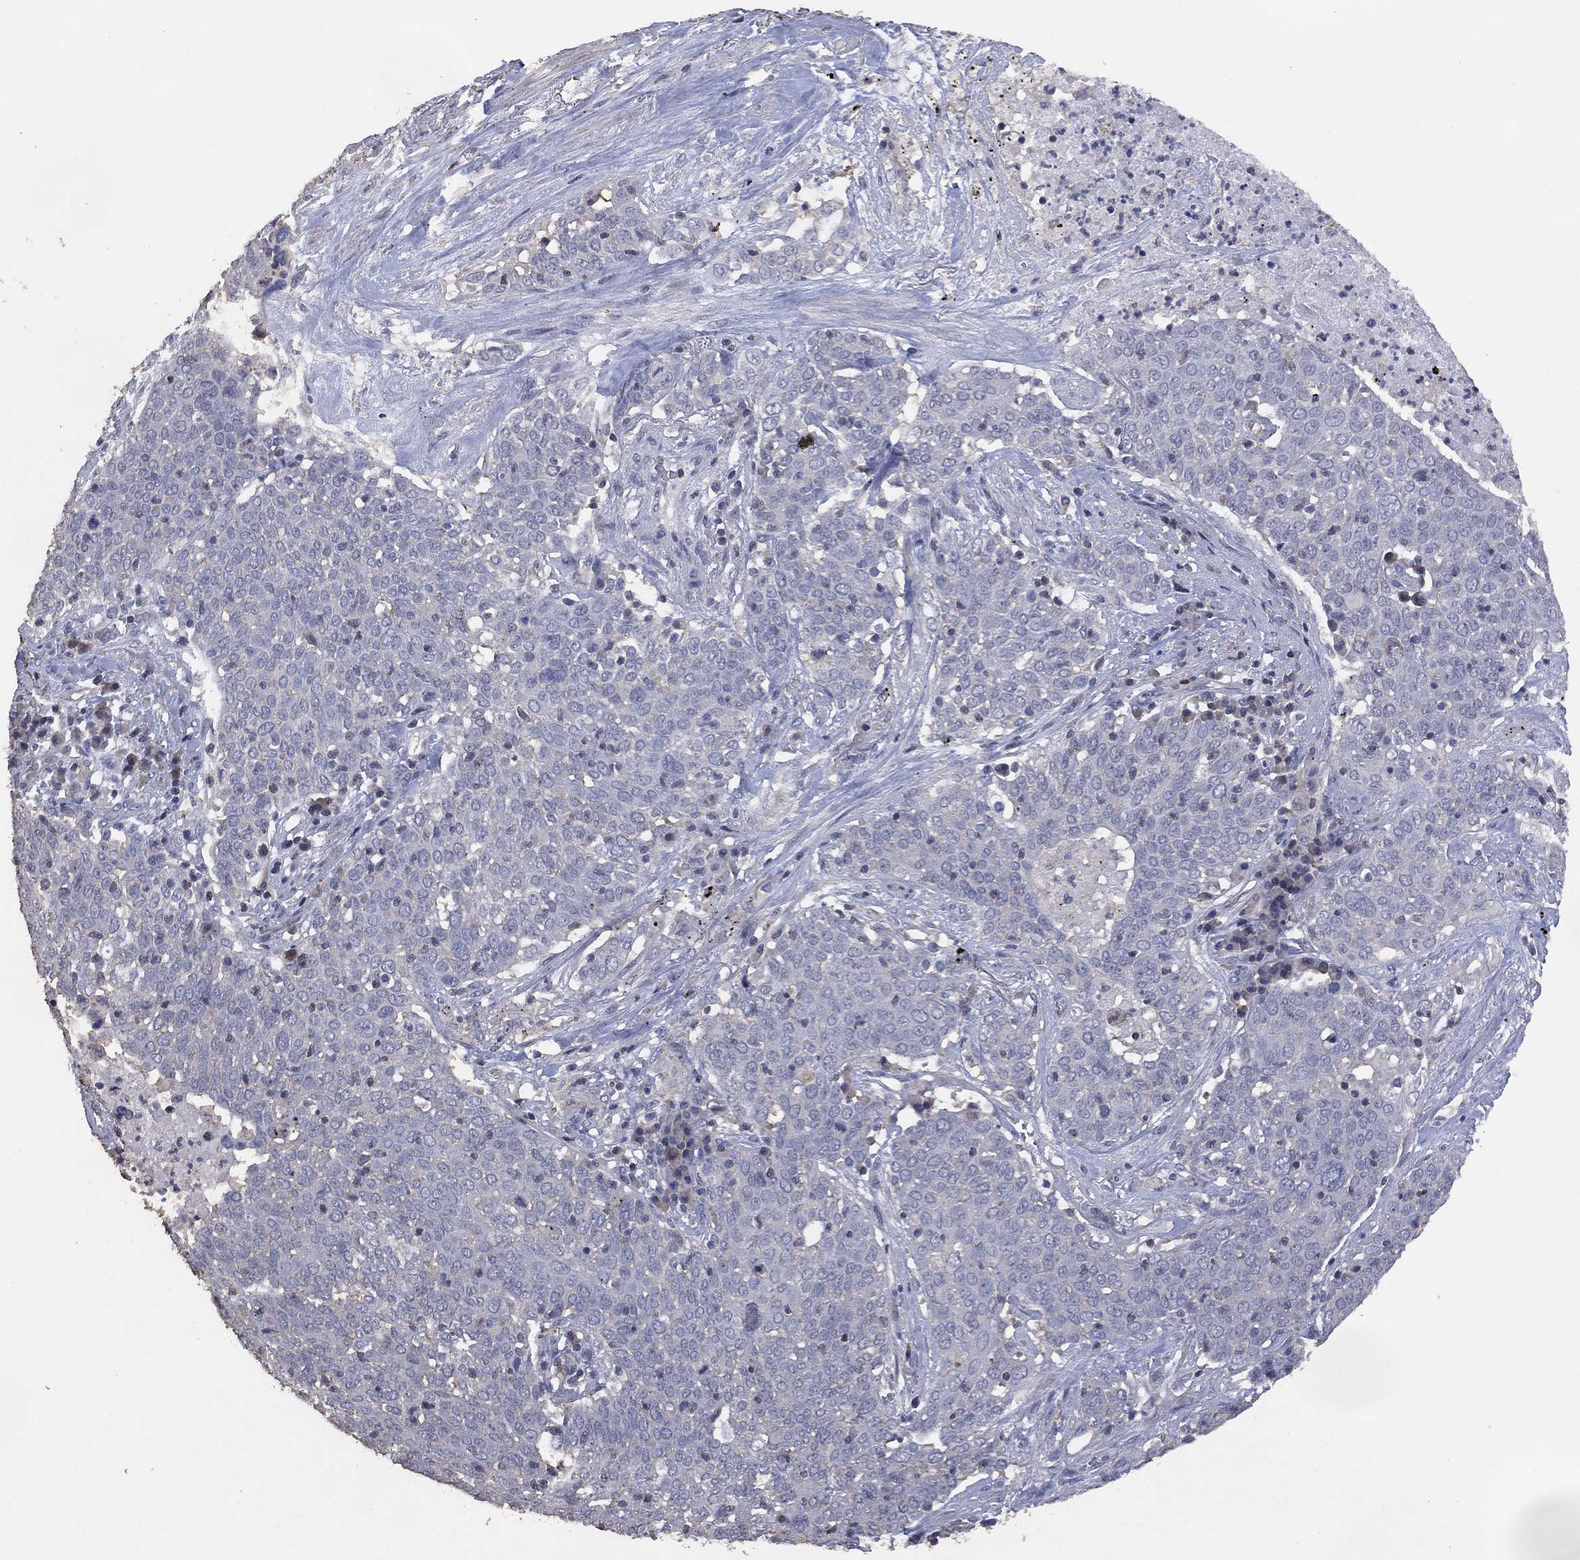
{"staining": {"intensity": "negative", "quantity": "none", "location": "none"}, "tissue": "lung cancer", "cell_type": "Tumor cells", "image_type": "cancer", "snomed": [{"axis": "morphology", "description": "Squamous cell carcinoma, NOS"}, {"axis": "topography", "description": "Lung"}], "caption": "The immunohistochemistry histopathology image has no significant staining in tumor cells of lung cancer tissue. Nuclei are stained in blue.", "gene": "ADPRHL1", "patient": {"sex": "male", "age": 82}}